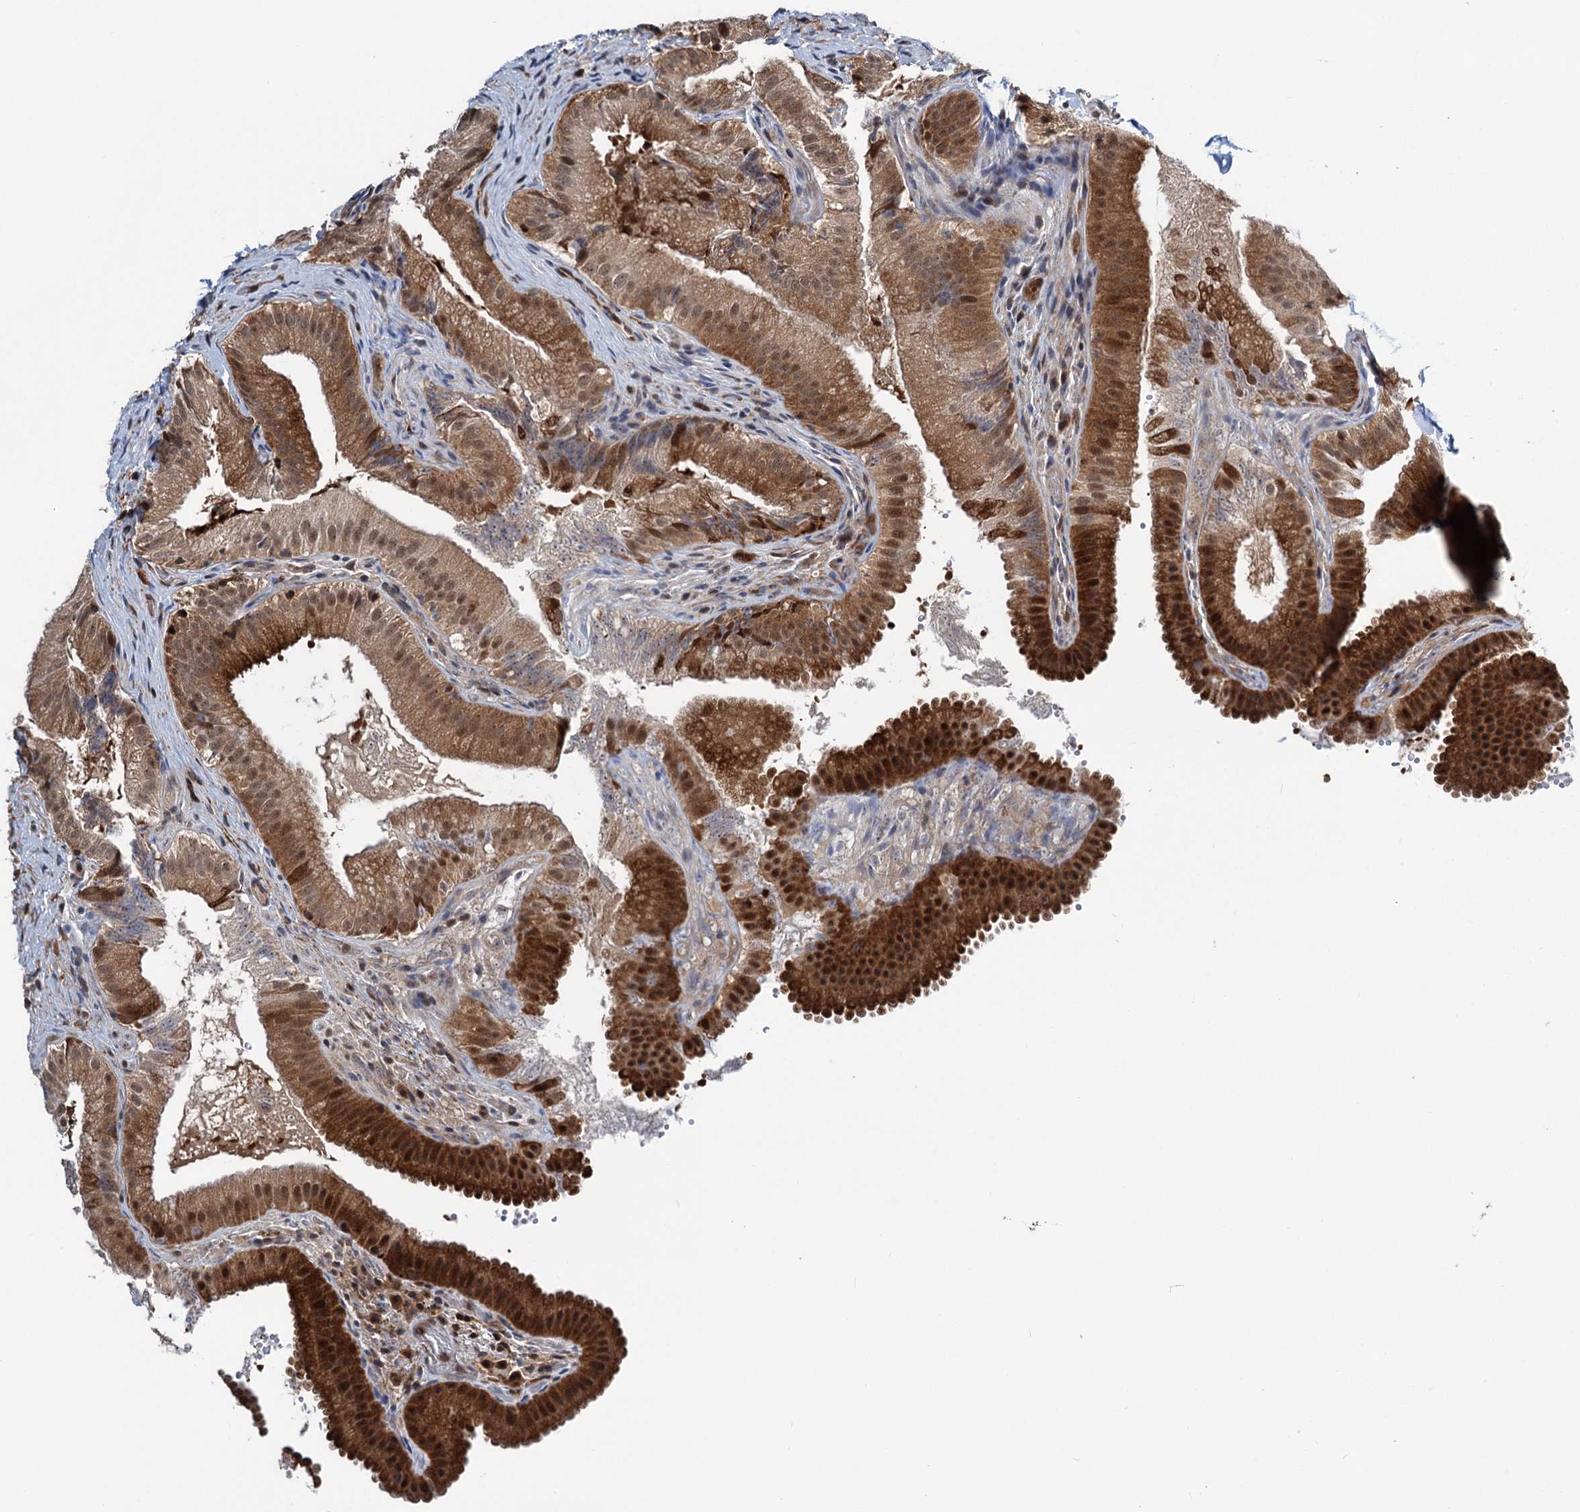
{"staining": {"intensity": "strong", "quantity": ">75%", "location": "cytoplasmic/membranous,nuclear"}, "tissue": "gallbladder", "cell_type": "Glandular cells", "image_type": "normal", "snomed": [{"axis": "morphology", "description": "Normal tissue, NOS"}, {"axis": "topography", "description": "Gallbladder"}], "caption": "Gallbladder stained for a protein shows strong cytoplasmic/membranous,nuclear positivity in glandular cells. (brown staining indicates protein expression, while blue staining denotes nuclei).", "gene": "GPBP1", "patient": {"sex": "female", "age": 30}}